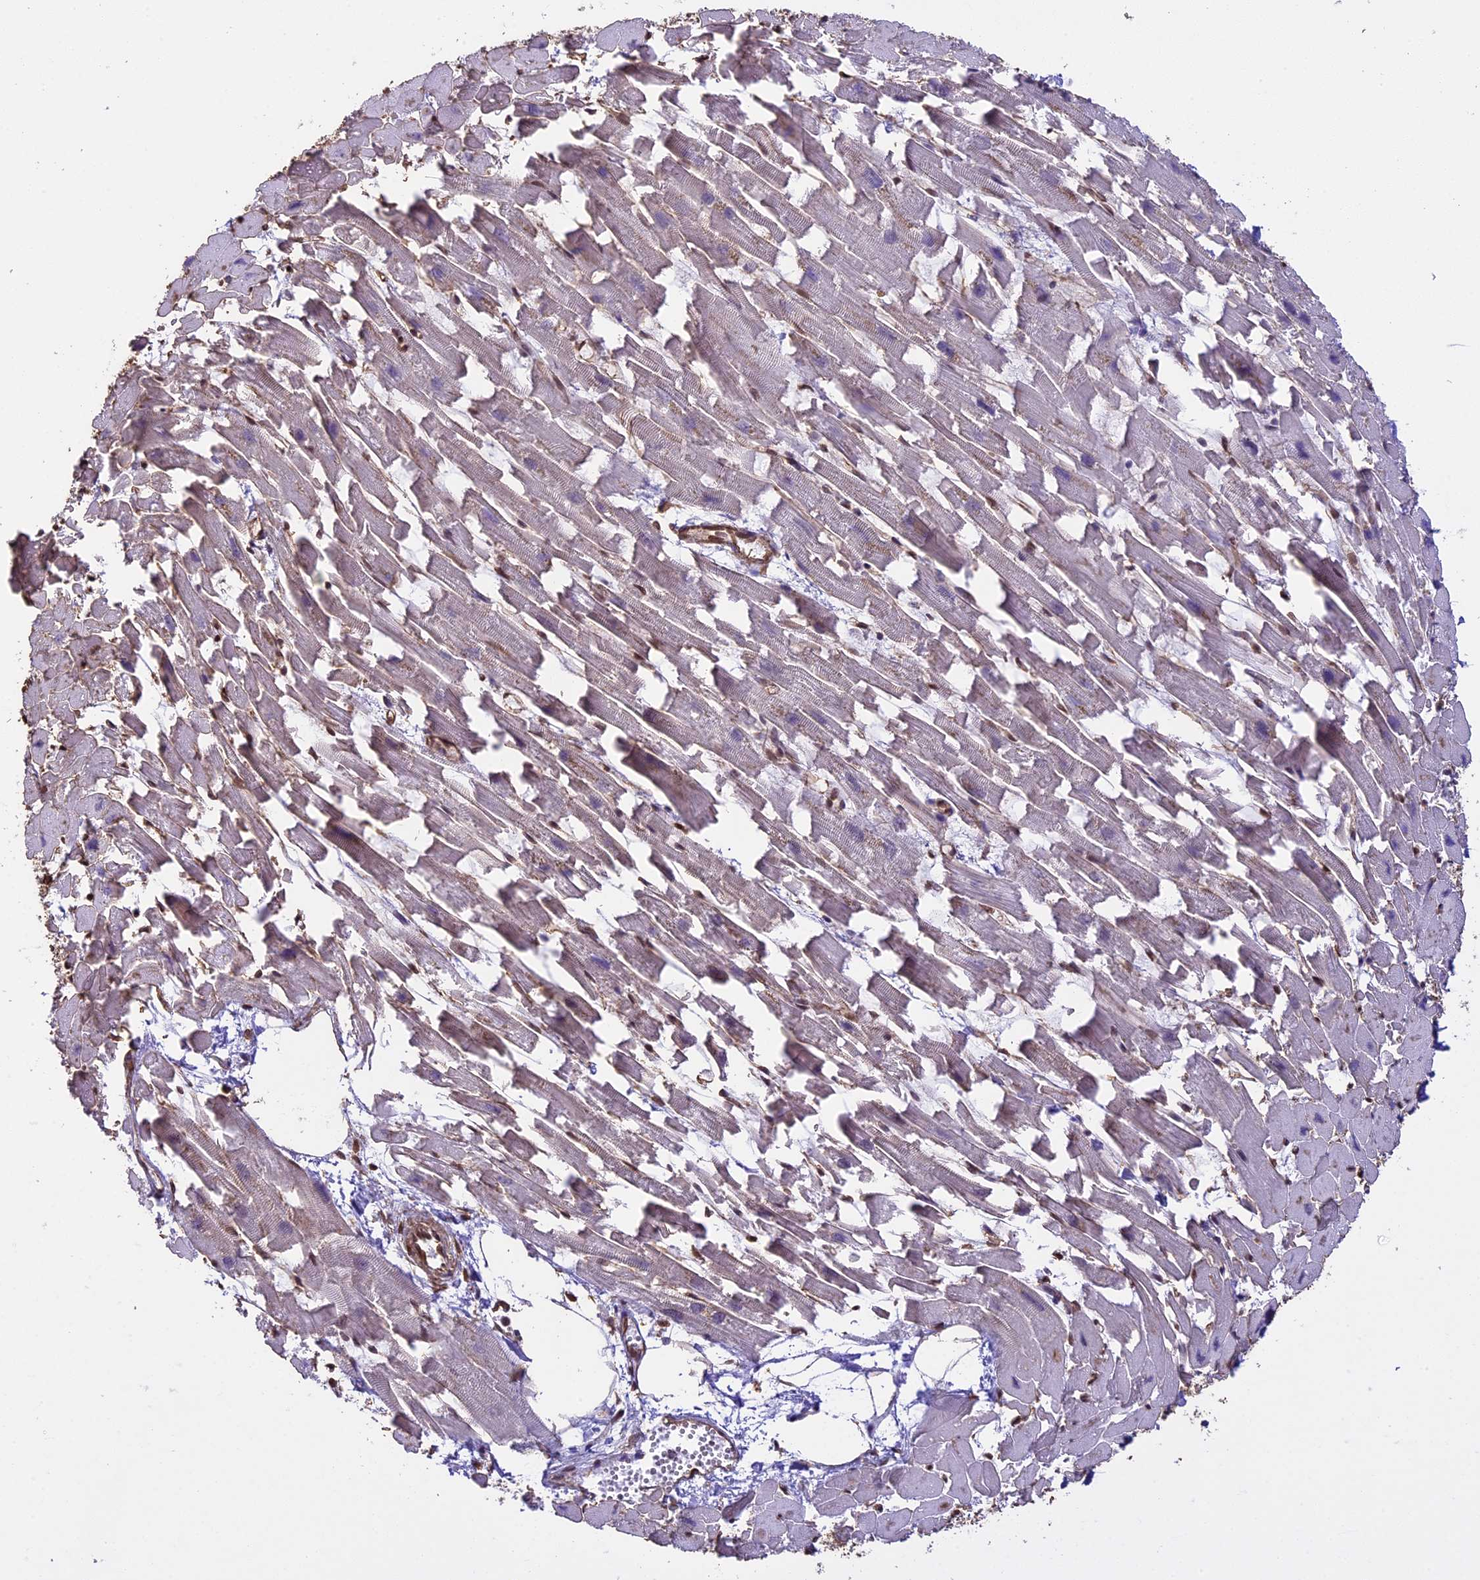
{"staining": {"intensity": "moderate", "quantity": ">75%", "location": "nuclear"}, "tissue": "heart muscle", "cell_type": "Cardiomyocytes", "image_type": "normal", "snomed": [{"axis": "morphology", "description": "Normal tissue, NOS"}, {"axis": "topography", "description": "Heart"}], "caption": "This image exhibits immunohistochemistry (IHC) staining of benign heart muscle, with medium moderate nuclear positivity in about >75% of cardiomyocytes.", "gene": "MPHOSPH8", "patient": {"sex": "female", "age": 64}}